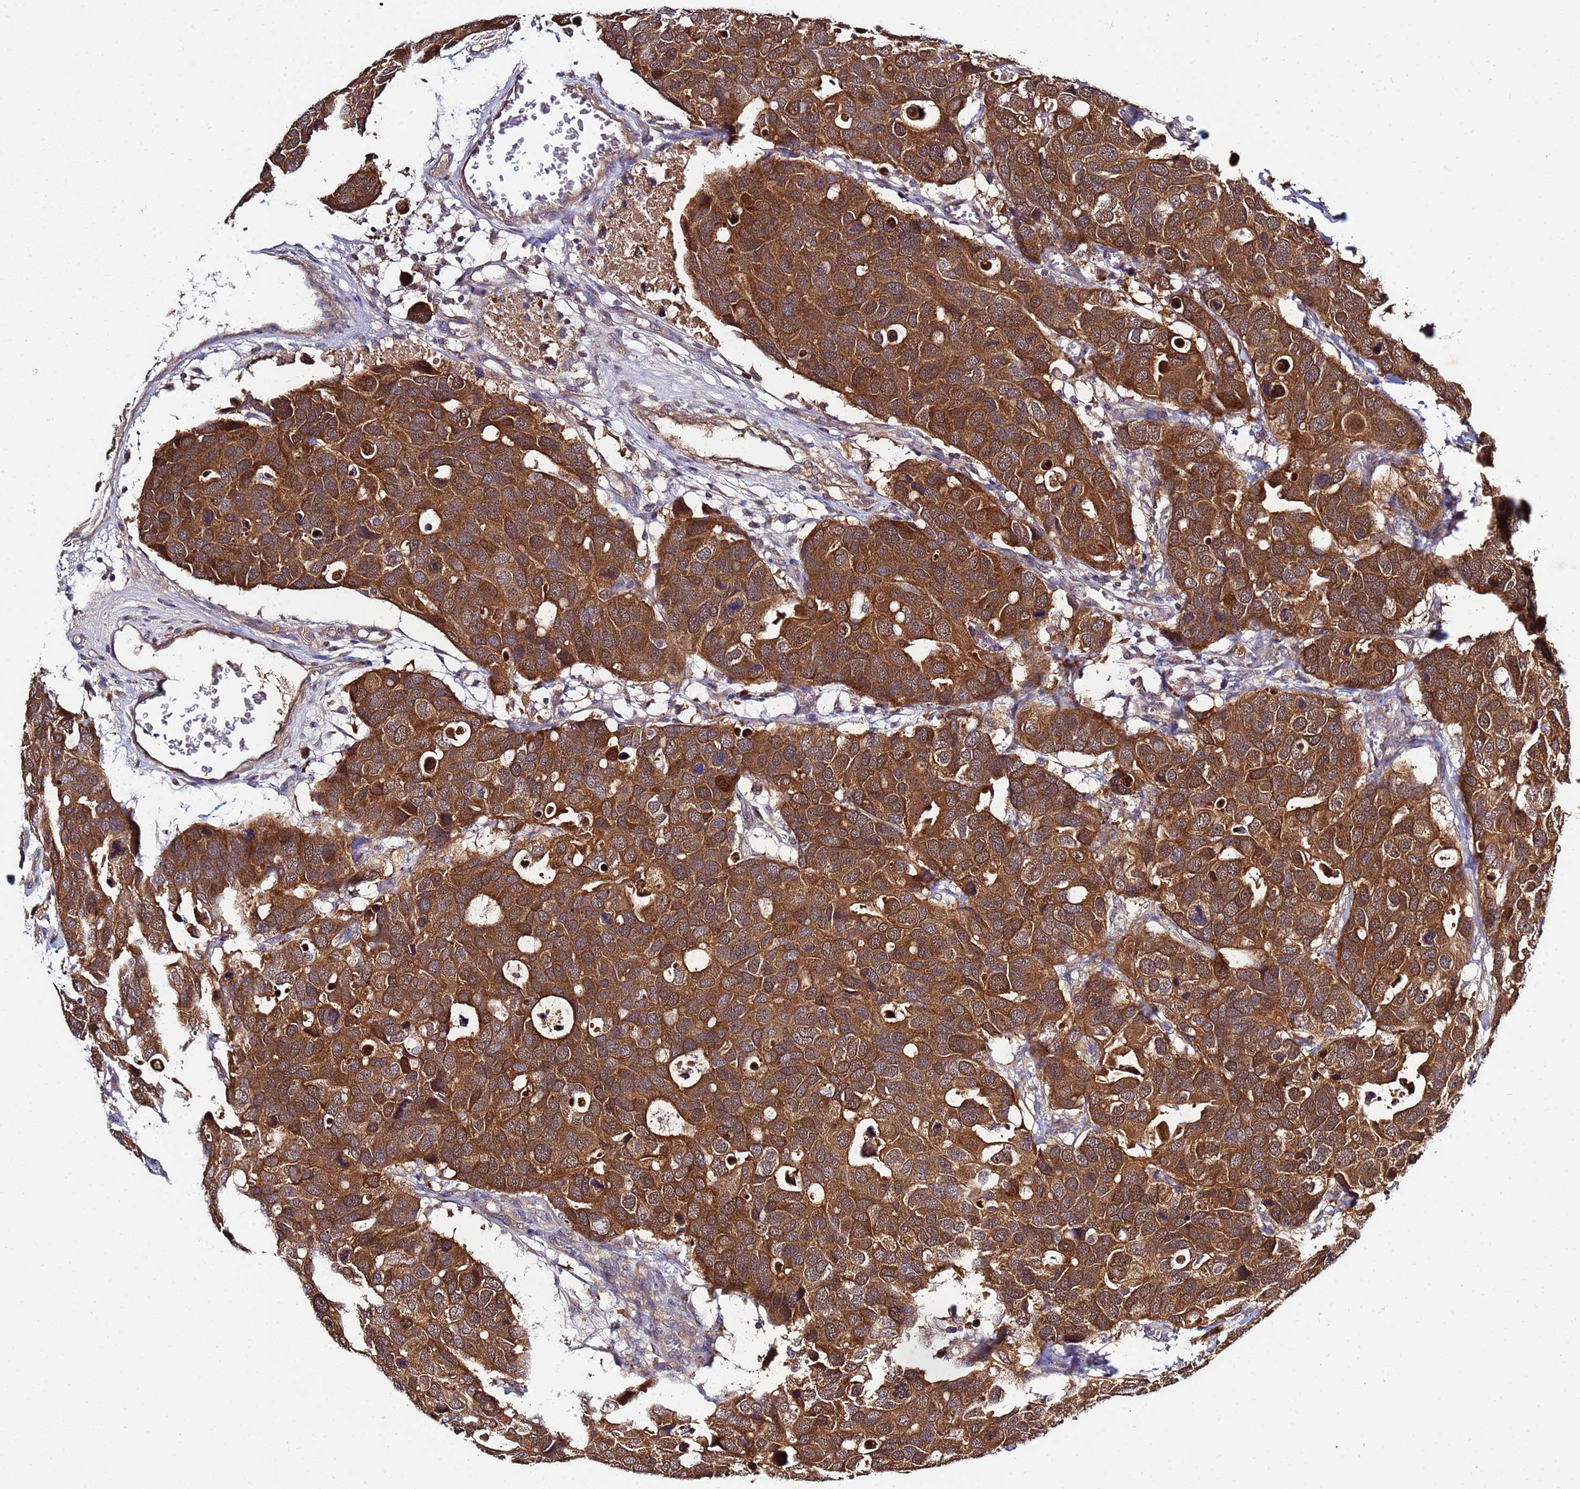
{"staining": {"intensity": "moderate", "quantity": ">75%", "location": "cytoplasmic/membranous"}, "tissue": "breast cancer", "cell_type": "Tumor cells", "image_type": "cancer", "snomed": [{"axis": "morphology", "description": "Duct carcinoma"}, {"axis": "topography", "description": "Breast"}], "caption": "Protein staining demonstrates moderate cytoplasmic/membranous staining in approximately >75% of tumor cells in infiltrating ductal carcinoma (breast). (Stains: DAB (3,3'-diaminobenzidine) in brown, nuclei in blue, Microscopy: brightfield microscopy at high magnification).", "gene": "NAXE", "patient": {"sex": "female", "age": 83}}